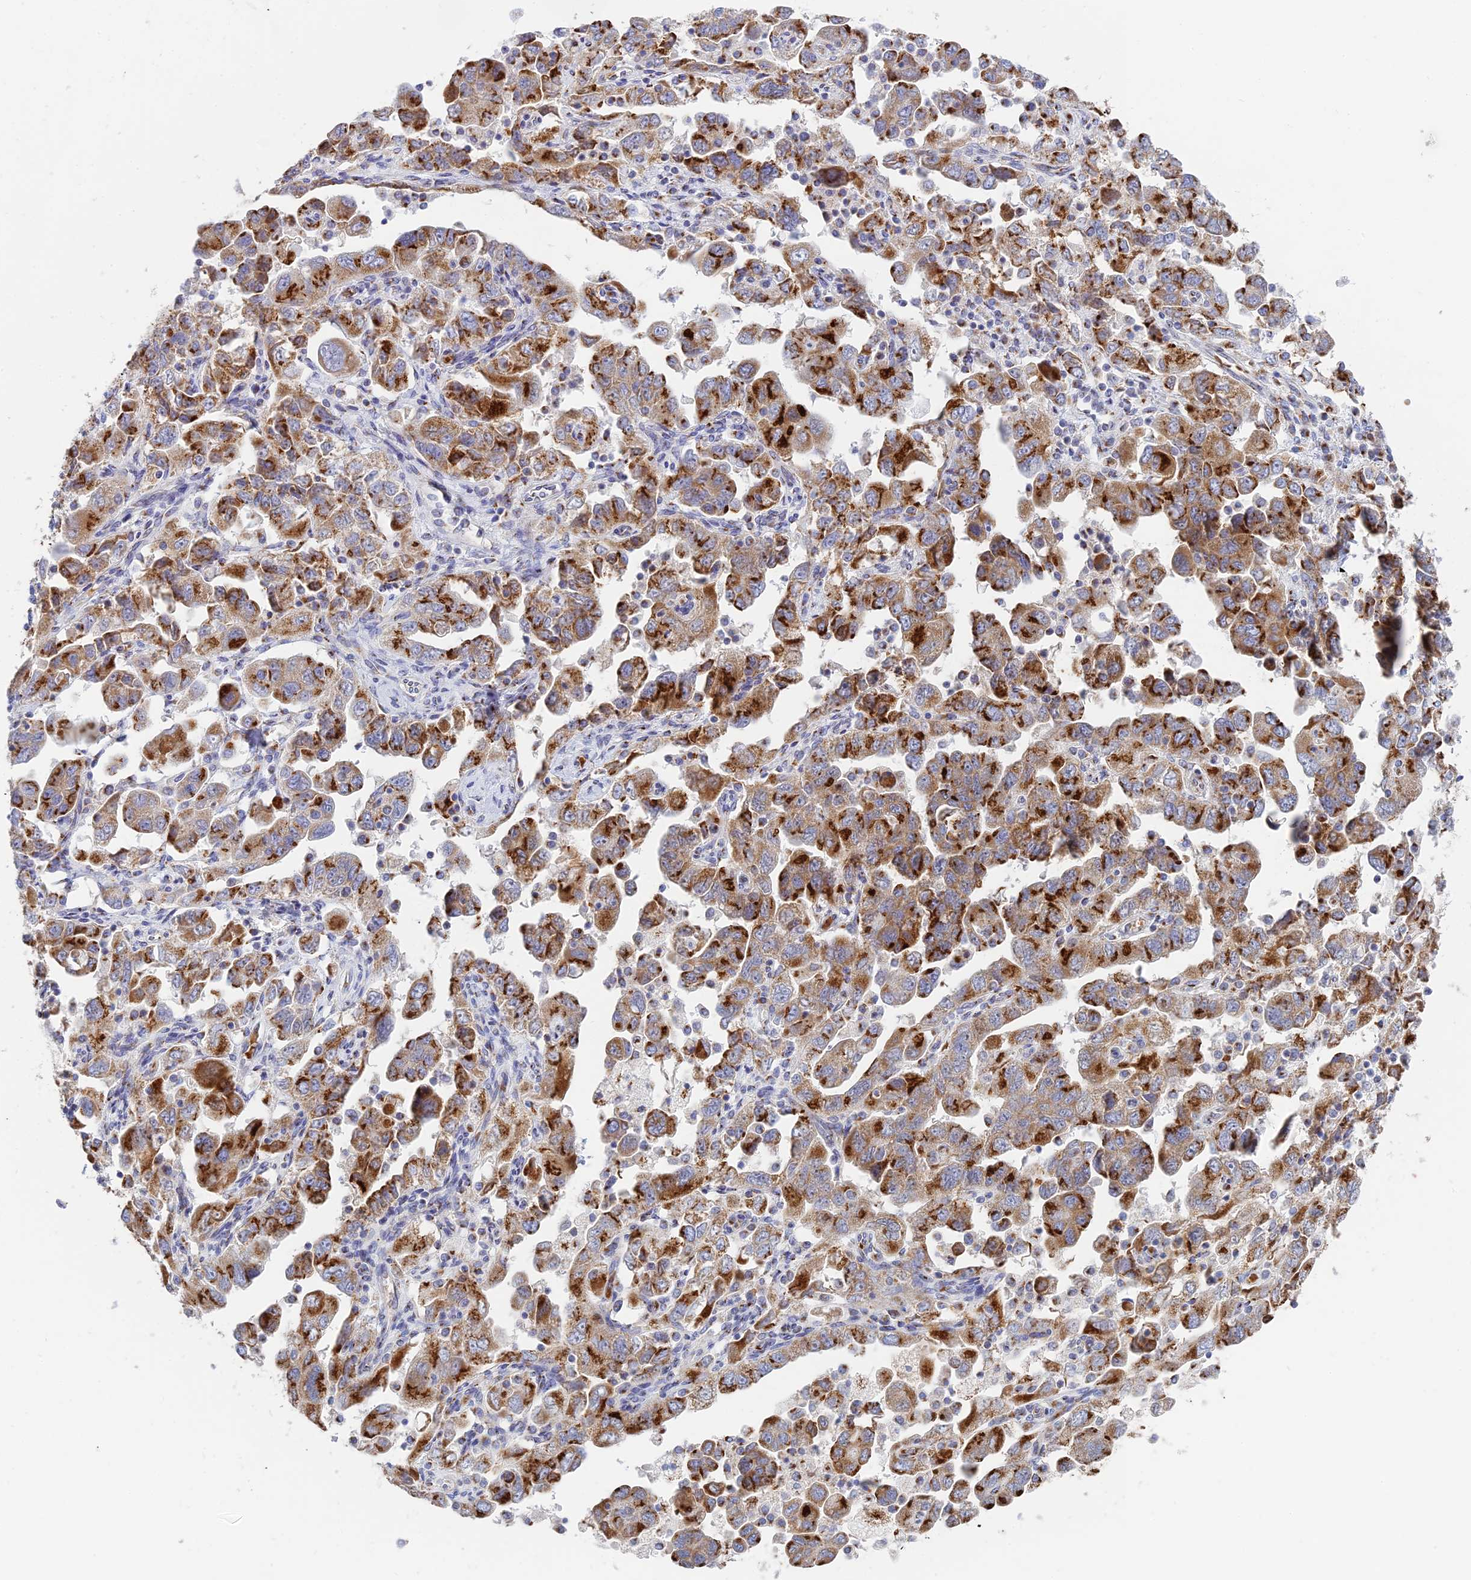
{"staining": {"intensity": "strong", "quantity": ">75%", "location": "cytoplasmic/membranous"}, "tissue": "ovarian cancer", "cell_type": "Tumor cells", "image_type": "cancer", "snomed": [{"axis": "morphology", "description": "Carcinoma, NOS"}, {"axis": "morphology", "description": "Cystadenocarcinoma, serous, NOS"}, {"axis": "topography", "description": "Ovary"}], "caption": "Protein staining of serous cystadenocarcinoma (ovarian) tissue displays strong cytoplasmic/membranous expression in approximately >75% of tumor cells.", "gene": "HS2ST1", "patient": {"sex": "female", "age": 69}}